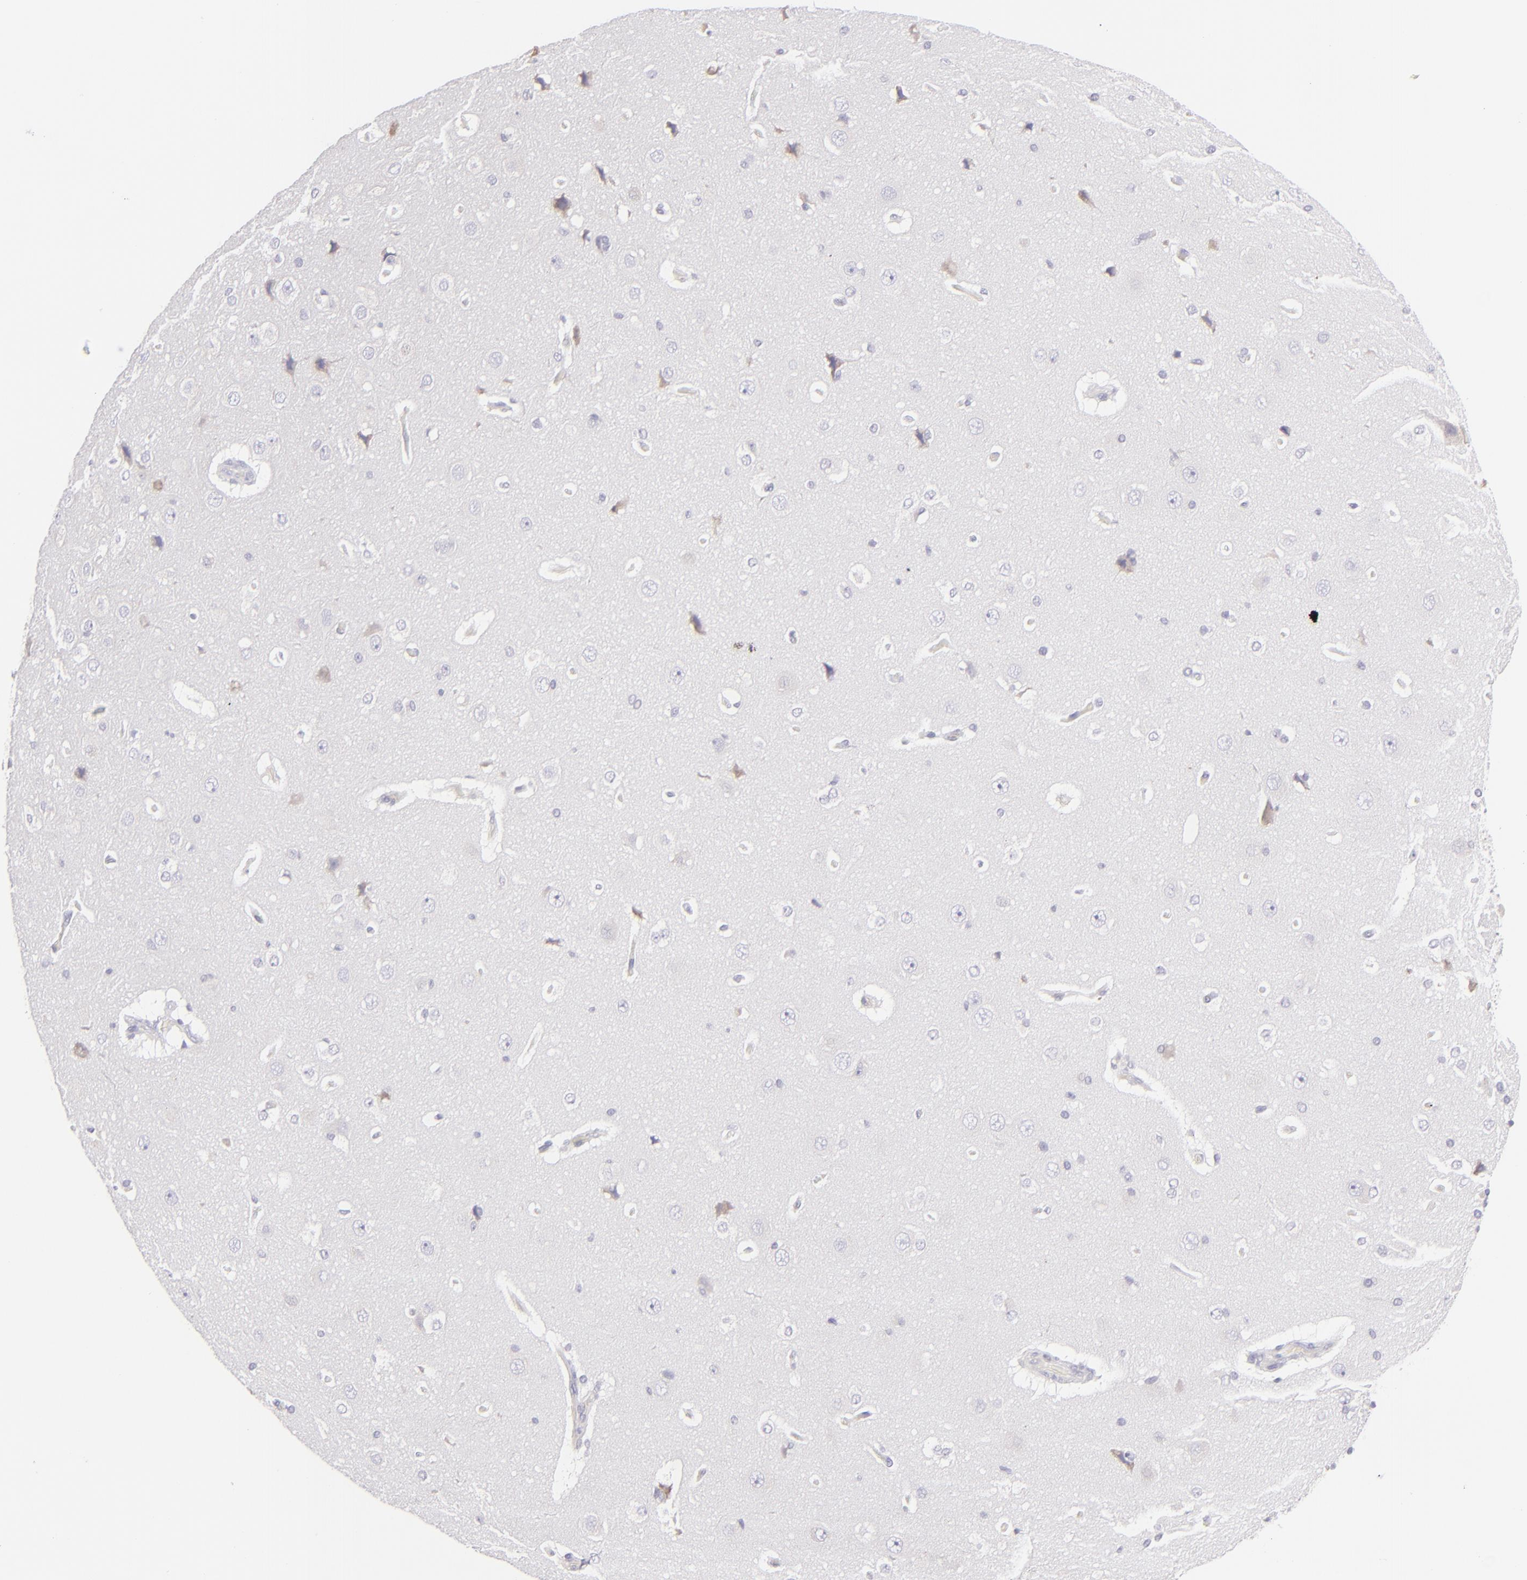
{"staining": {"intensity": "negative", "quantity": "none", "location": "none"}, "tissue": "cerebral cortex", "cell_type": "Endothelial cells", "image_type": "normal", "snomed": [{"axis": "morphology", "description": "Normal tissue, NOS"}, {"axis": "topography", "description": "Cerebral cortex"}], "caption": "Immunohistochemical staining of benign human cerebral cortex reveals no significant expression in endothelial cells.", "gene": "CLDN4", "patient": {"sex": "female", "age": 45}}